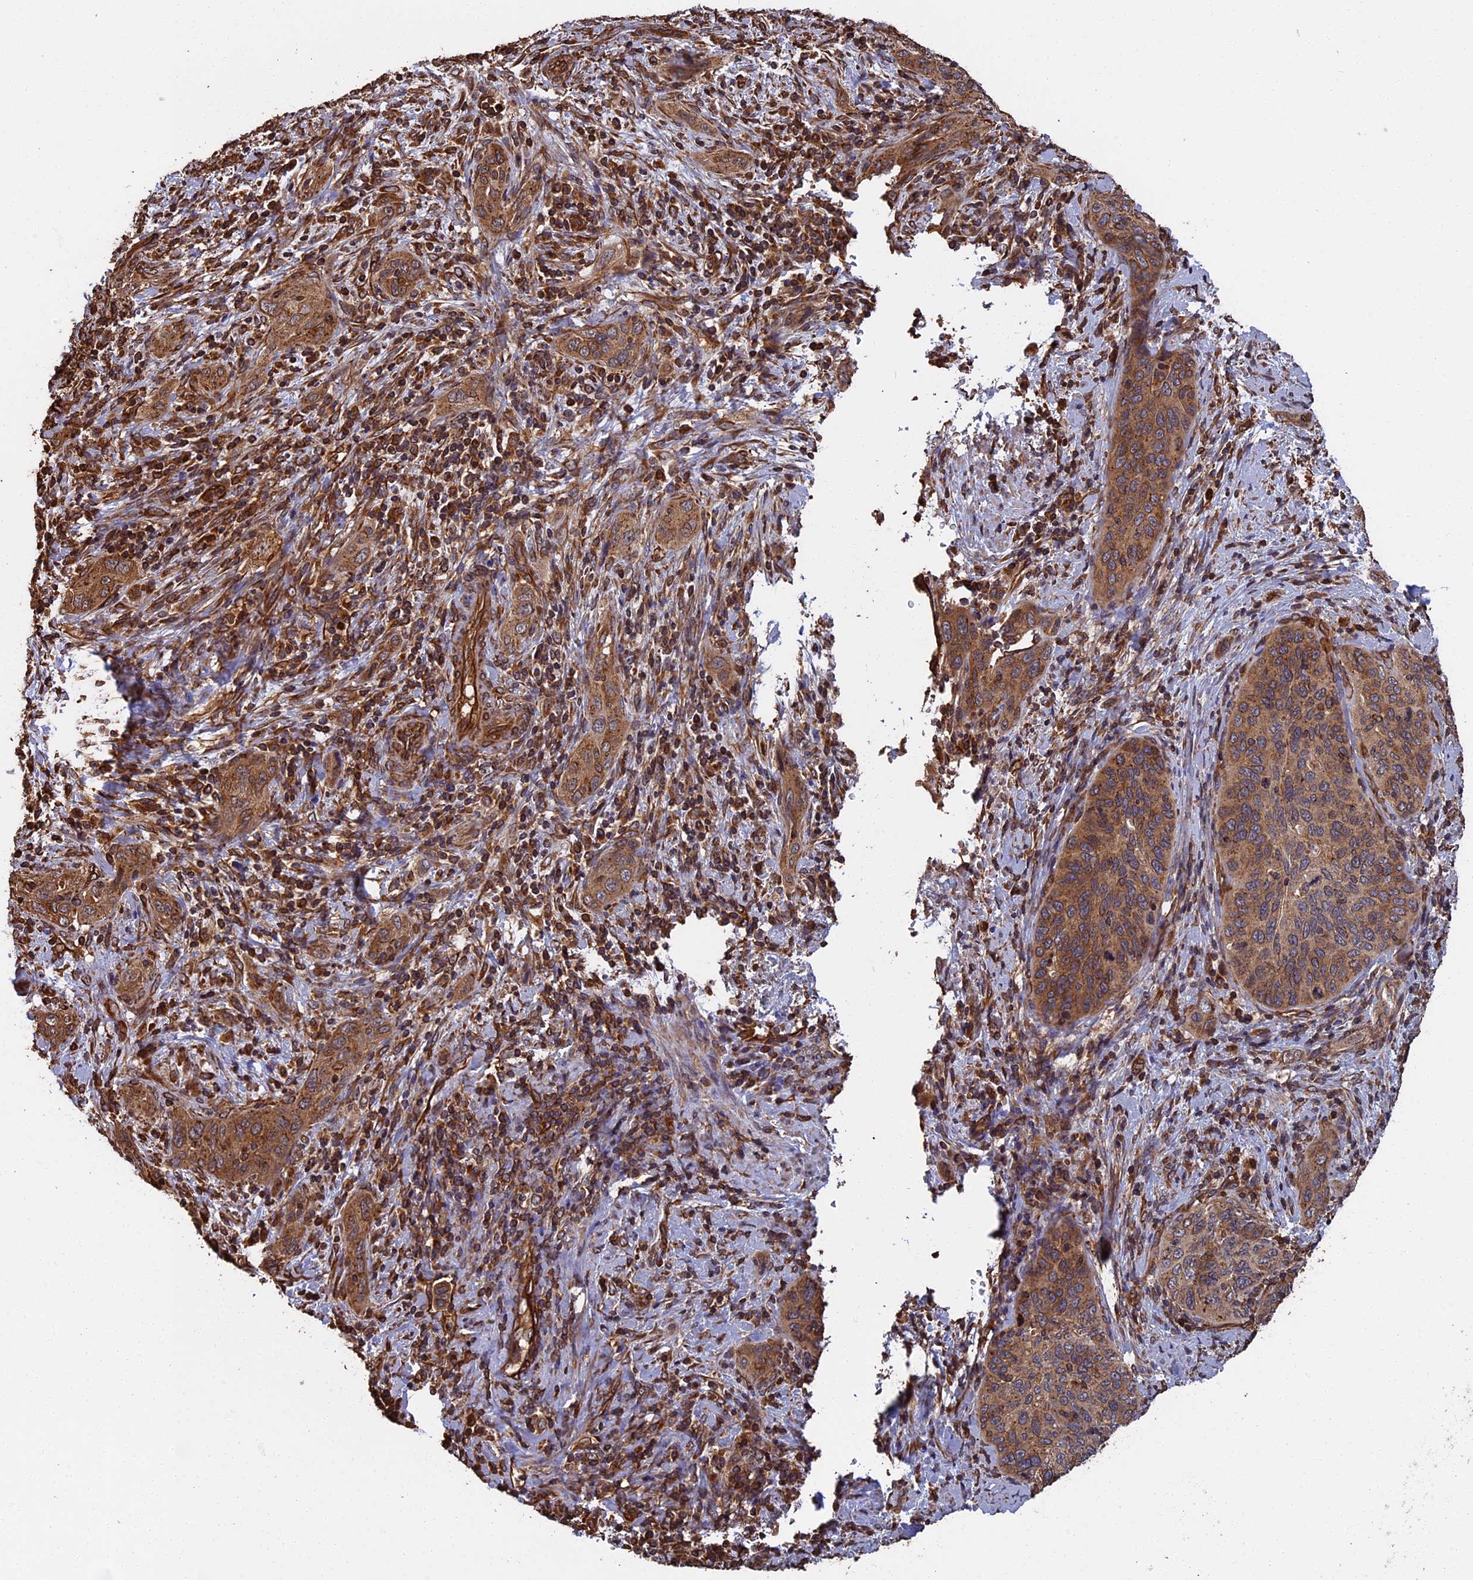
{"staining": {"intensity": "moderate", "quantity": ">75%", "location": "cytoplasmic/membranous"}, "tissue": "cervical cancer", "cell_type": "Tumor cells", "image_type": "cancer", "snomed": [{"axis": "morphology", "description": "Squamous cell carcinoma, NOS"}, {"axis": "topography", "description": "Cervix"}], "caption": "Brown immunohistochemical staining in cervical cancer demonstrates moderate cytoplasmic/membranous staining in about >75% of tumor cells. Ihc stains the protein in brown and the nuclei are stained blue.", "gene": "CCDC124", "patient": {"sex": "female", "age": 60}}